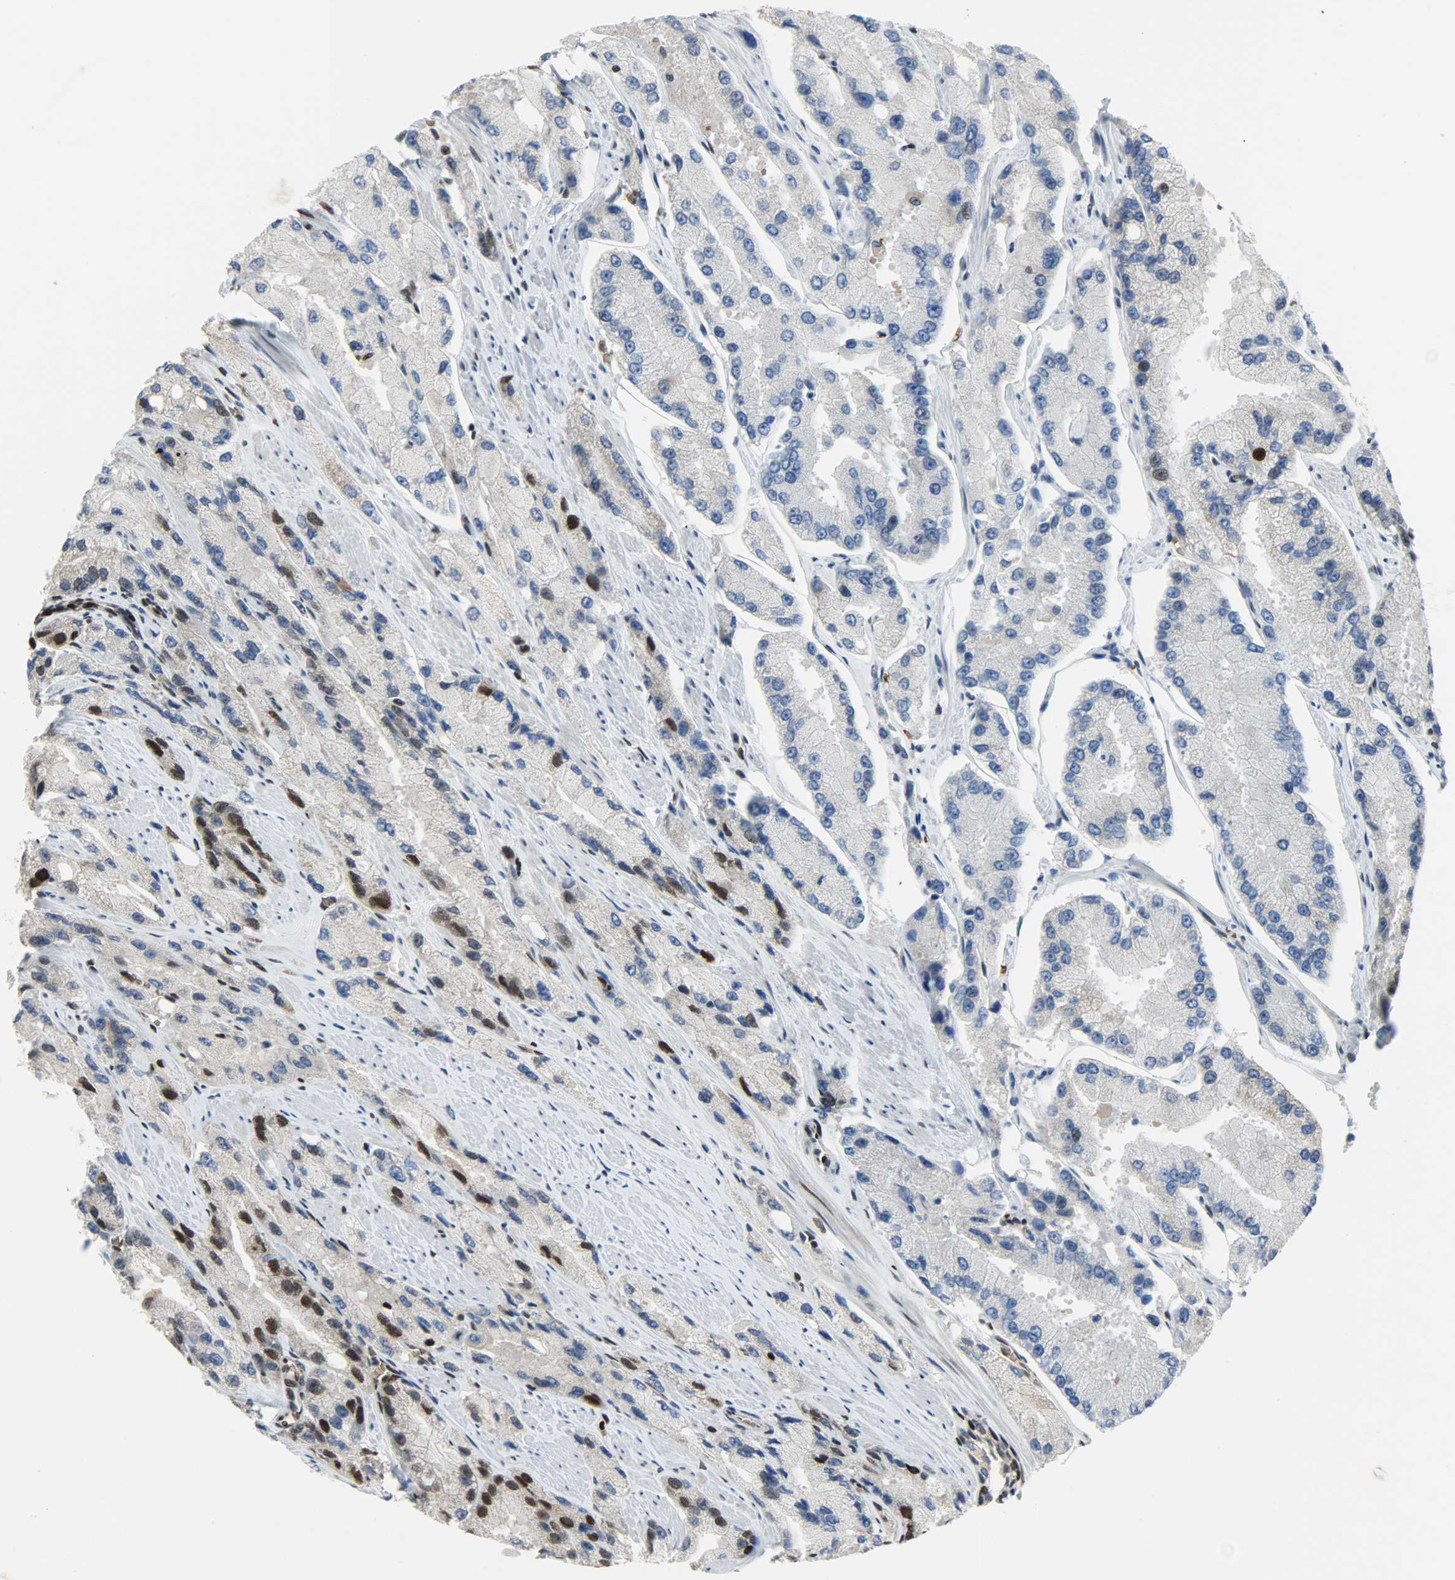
{"staining": {"intensity": "strong", "quantity": "<25%", "location": "cytoplasmic/membranous,nuclear"}, "tissue": "prostate cancer", "cell_type": "Tumor cells", "image_type": "cancer", "snomed": [{"axis": "morphology", "description": "Adenocarcinoma, High grade"}, {"axis": "topography", "description": "Prostate"}], "caption": "IHC histopathology image of neoplastic tissue: prostate cancer (high-grade adenocarcinoma) stained using IHC reveals medium levels of strong protein expression localized specifically in the cytoplasmic/membranous and nuclear of tumor cells, appearing as a cytoplasmic/membranous and nuclear brown color.", "gene": "SNAI1", "patient": {"sex": "male", "age": 58}}